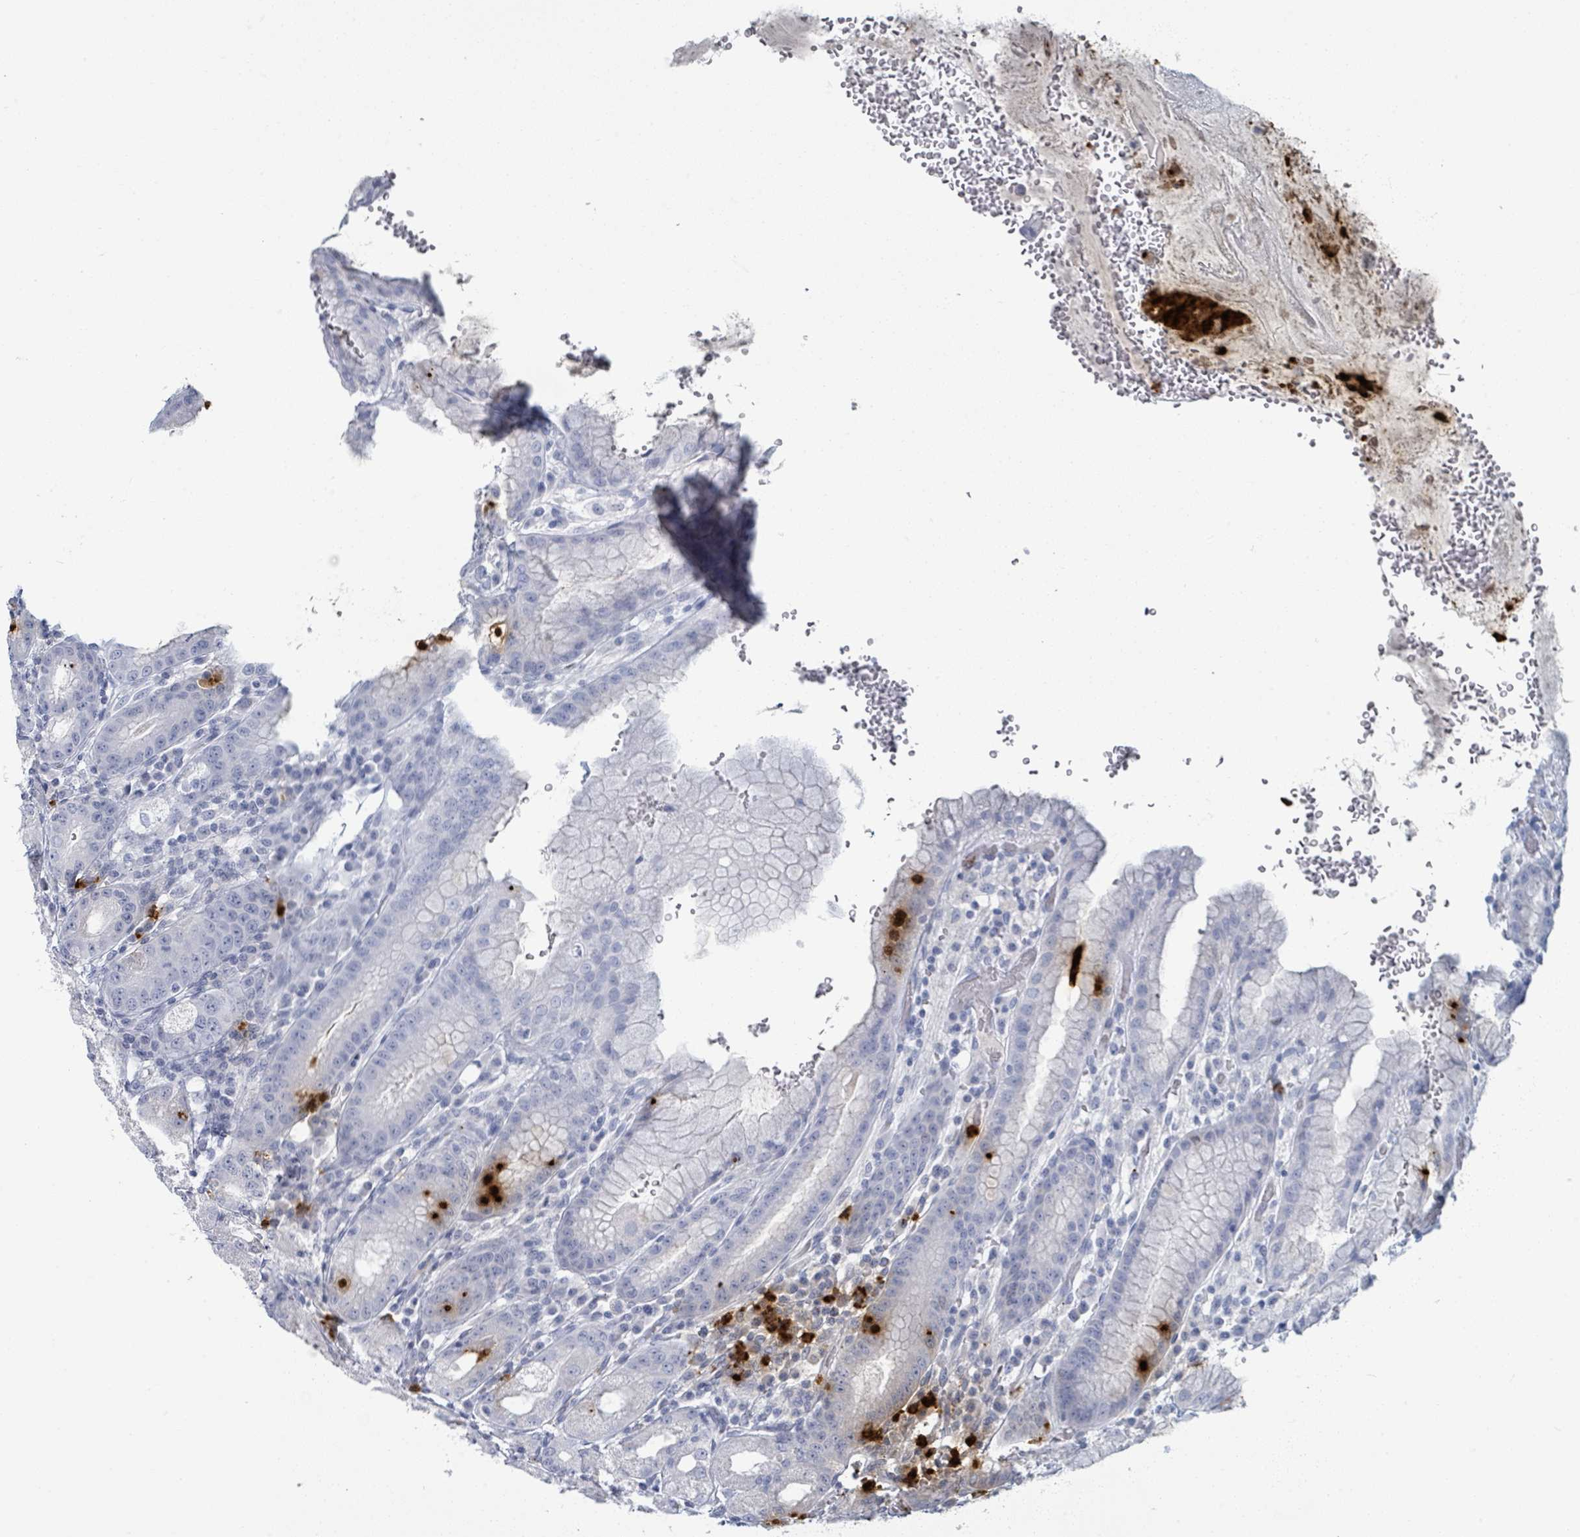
{"staining": {"intensity": "negative", "quantity": "none", "location": "none"}, "tissue": "stomach", "cell_type": "Glandular cells", "image_type": "normal", "snomed": [{"axis": "morphology", "description": "Normal tissue, NOS"}, {"axis": "topography", "description": "Stomach, upper"}], "caption": "Glandular cells are negative for protein expression in benign human stomach. (DAB (3,3'-diaminobenzidine) IHC with hematoxylin counter stain).", "gene": "DEFA4", "patient": {"sex": "male", "age": 52}}